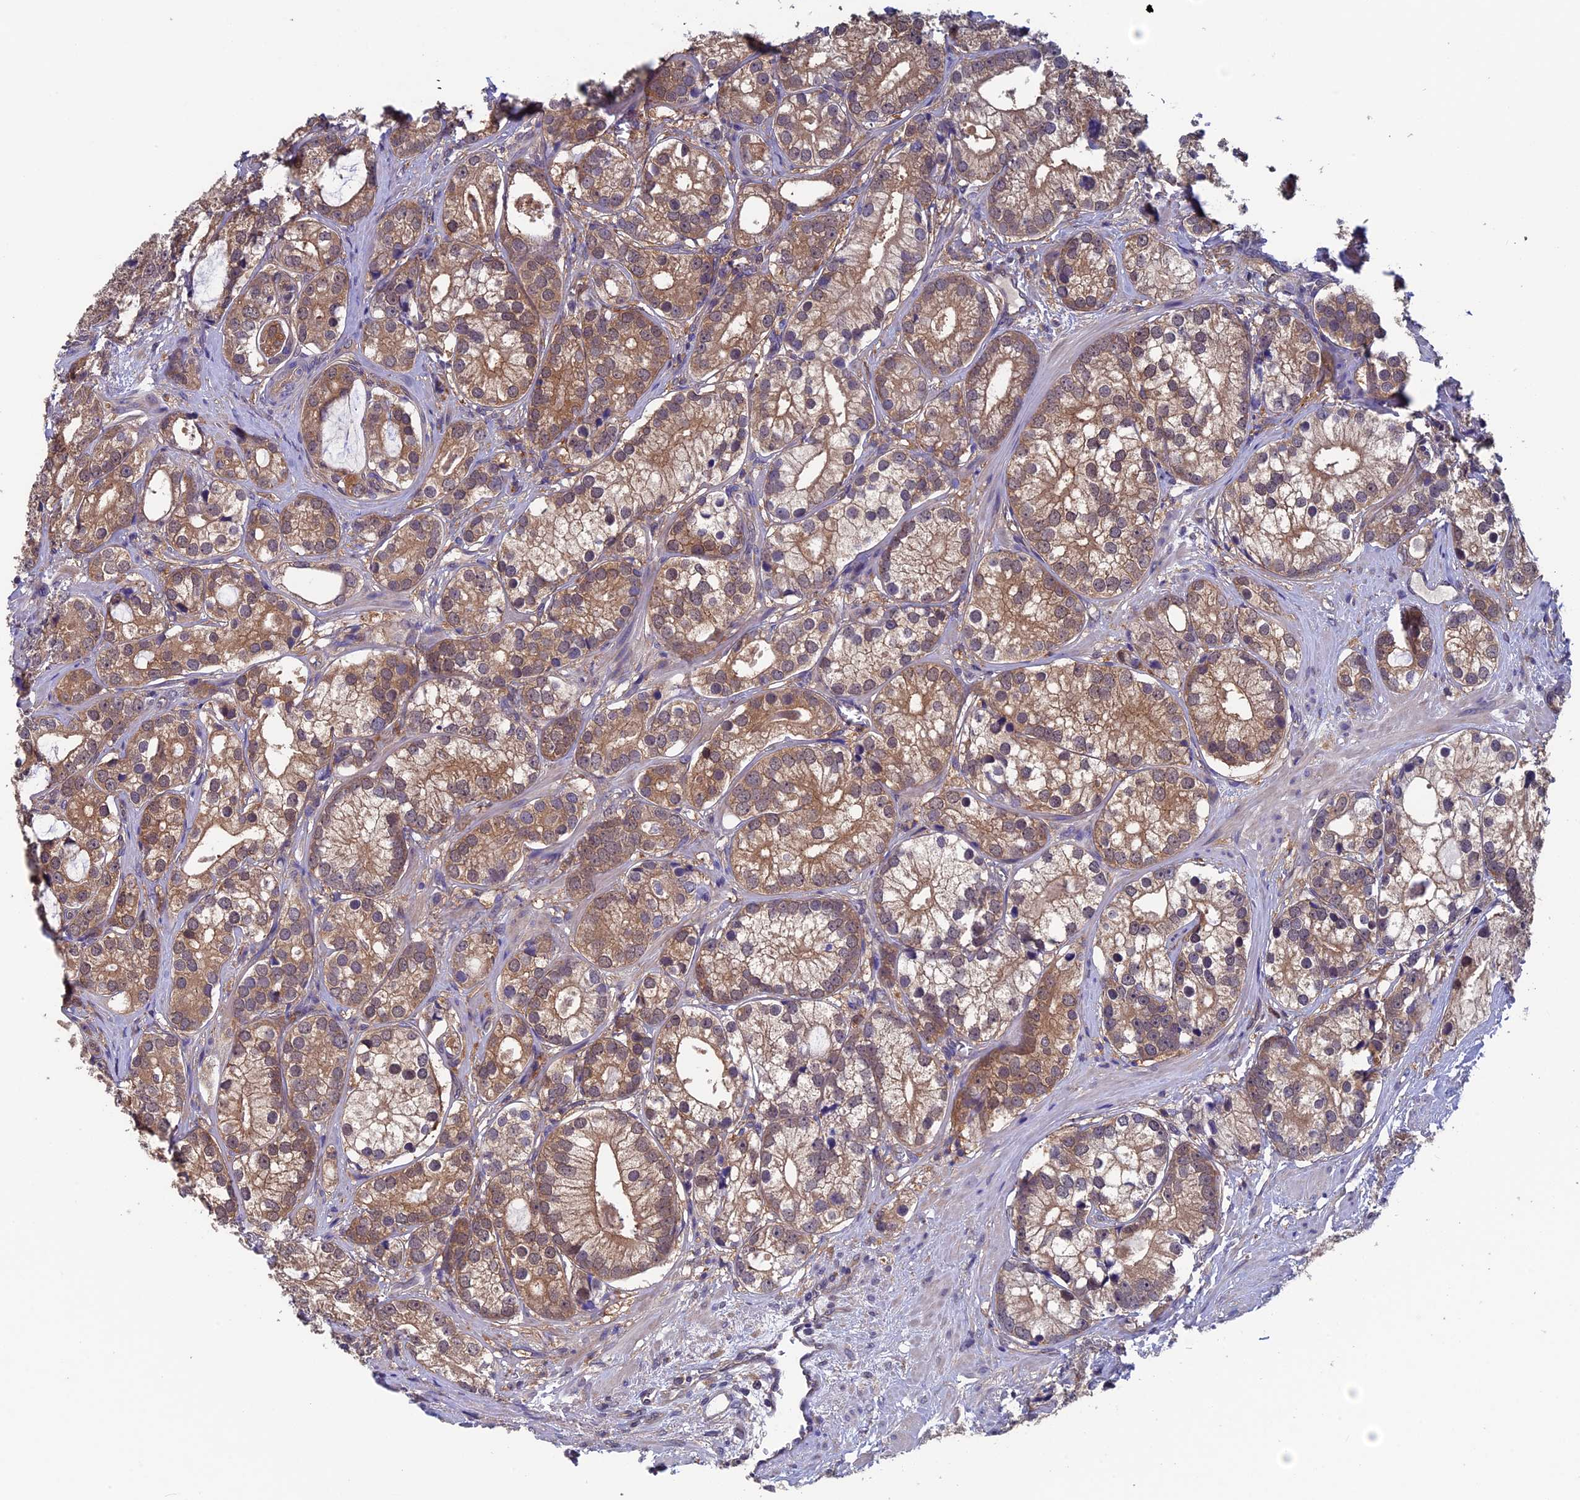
{"staining": {"intensity": "moderate", "quantity": ">75%", "location": "cytoplasmic/membranous"}, "tissue": "prostate cancer", "cell_type": "Tumor cells", "image_type": "cancer", "snomed": [{"axis": "morphology", "description": "Adenocarcinoma, High grade"}, {"axis": "topography", "description": "Prostate"}], "caption": "Prostate high-grade adenocarcinoma stained for a protein (brown) shows moderate cytoplasmic/membranous positive staining in approximately >75% of tumor cells.", "gene": "LCMT1", "patient": {"sex": "male", "age": 75}}